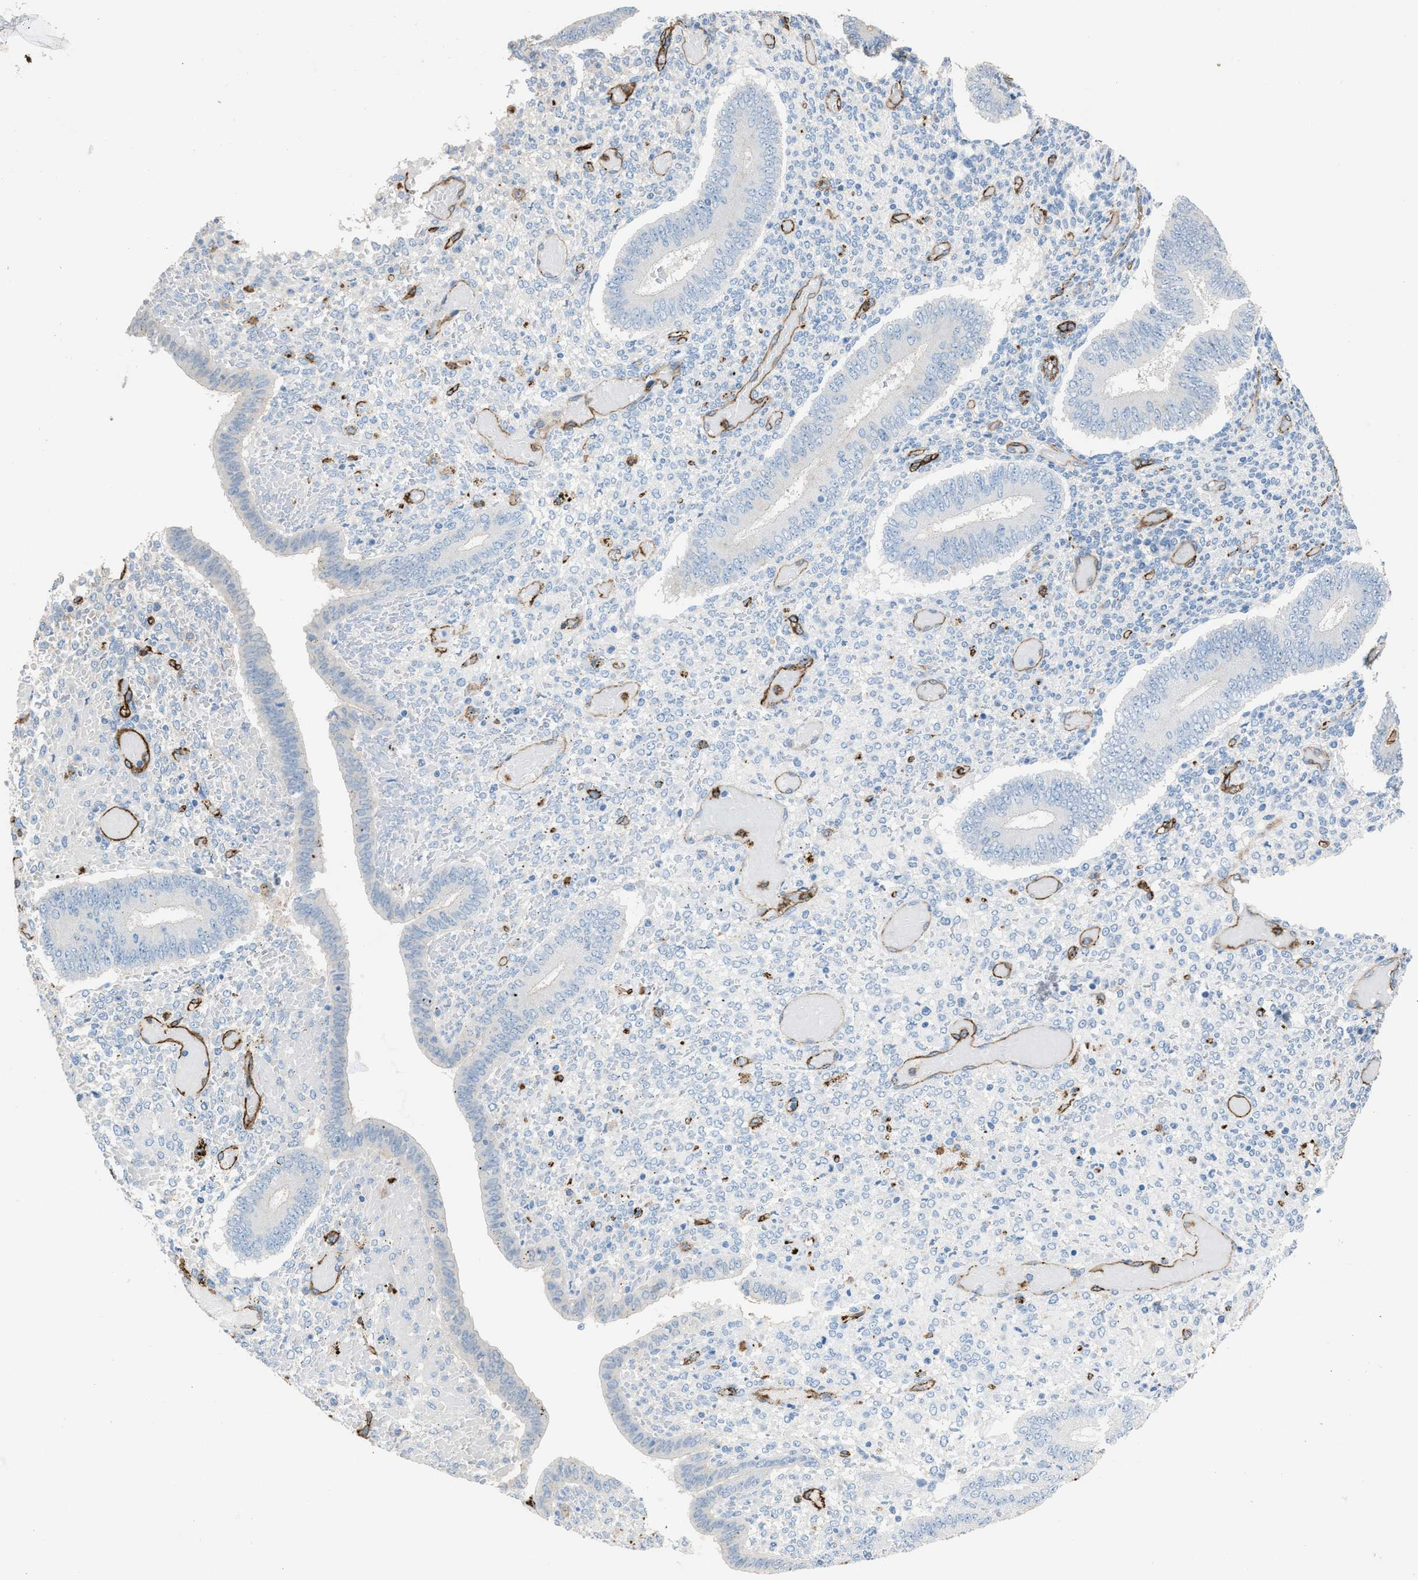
{"staining": {"intensity": "negative", "quantity": "none", "location": "none"}, "tissue": "endometrium", "cell_type": "Cells in endometrial stroma", "image_type": "normal", "snomed": [{"axis": "morphology", "description": "Normal tissue, NOS"}, {"axis": "topography", "description": "Endometrium"}], "caption": "Immunohistochemistry micrograph of normal endometrium: human endometrium stained with DAB (3,3'-diaminobenzidine) demonstrates no significant protein expression in cells in endometrial stroma. Nuclei are stained in blue.", "gene": "DYSF", "patient": {"sex": "female", "age": 42}}